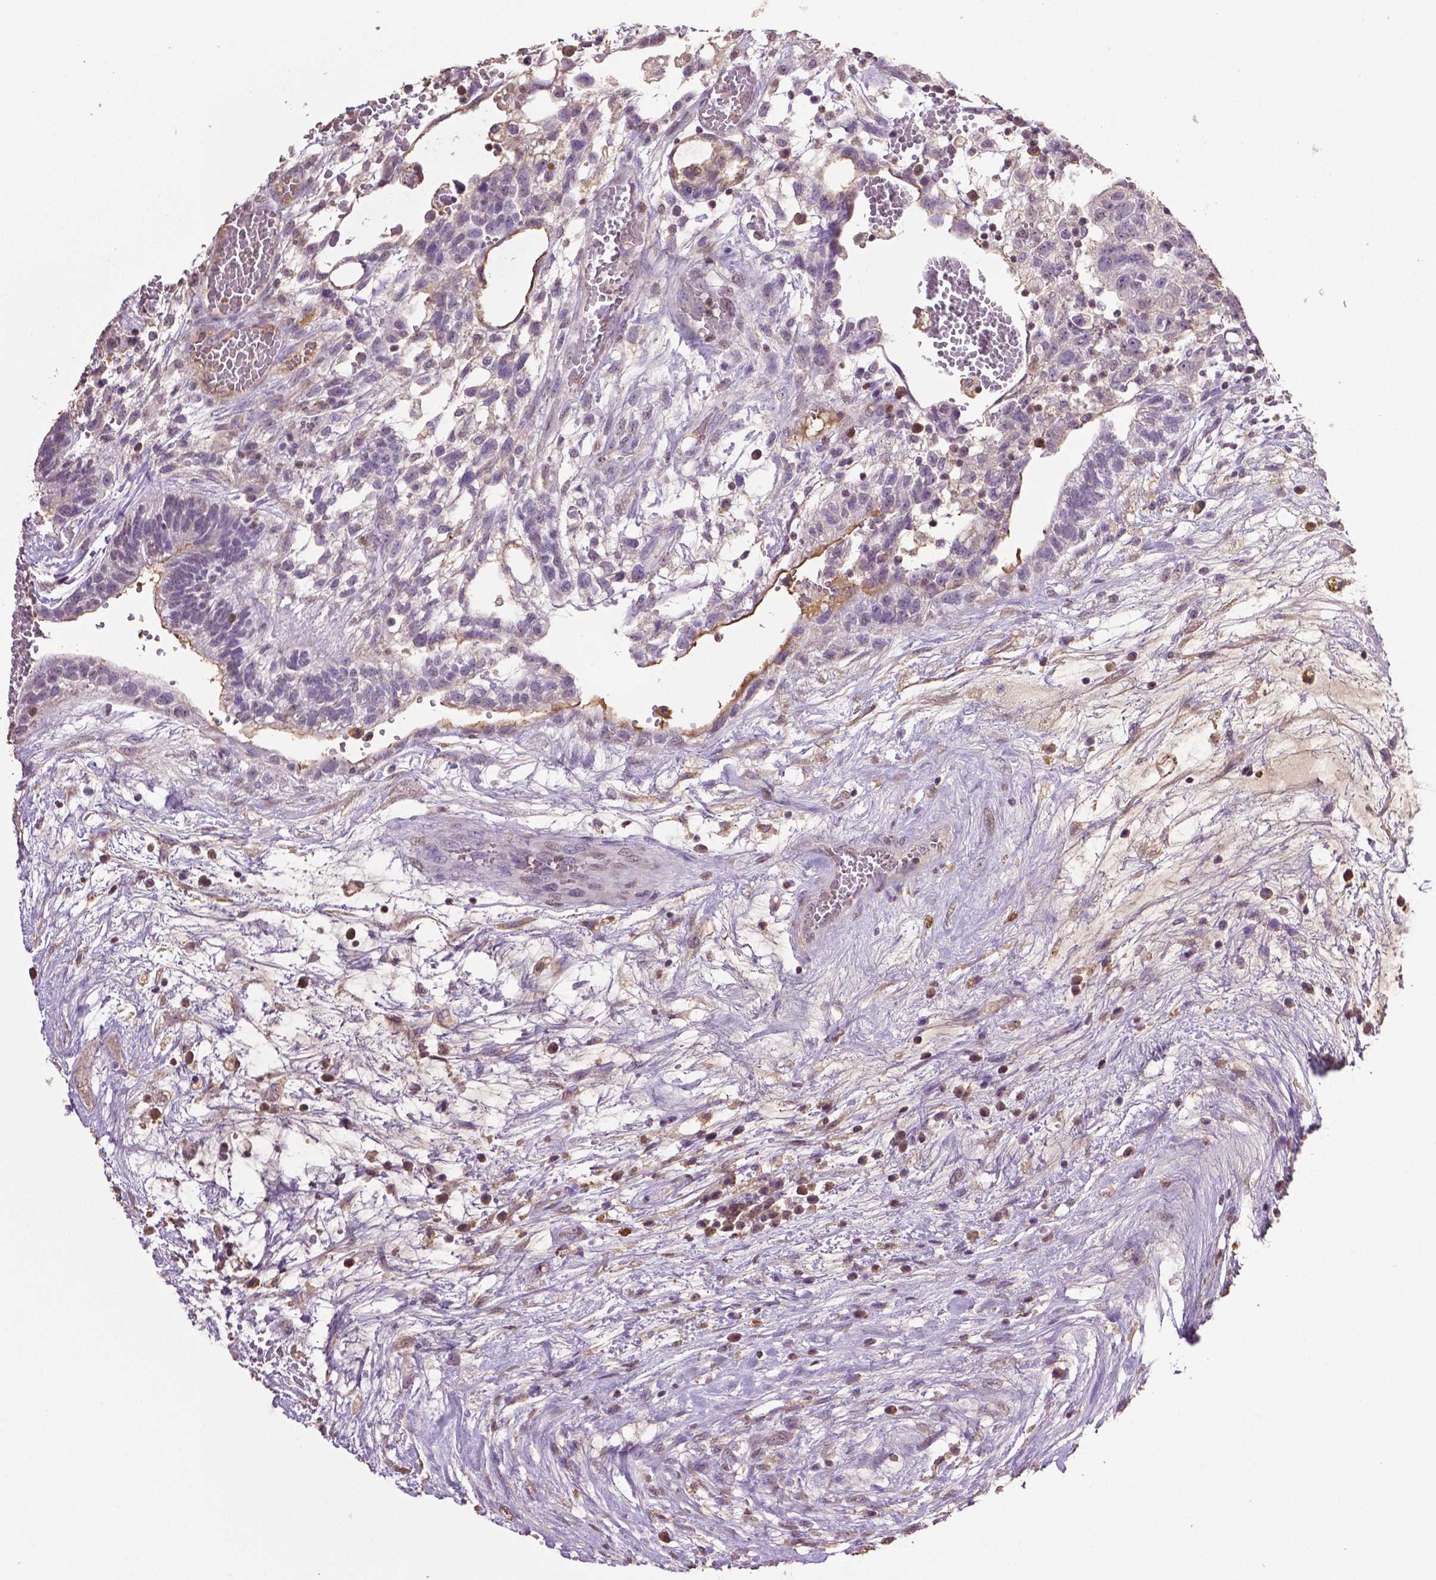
{"staining": {"intensity": "negative", "quantity": "none", "location": "none"}, "tissue": "testis cancer", "cell_type": "Tumor cells", "image_type": "cancer", "snomed": [{"axis": "morphology", "description": "Normal tissue, NOS"}, {"axis": "morphology", "description": "Carcinoma, Embryonal, NOS"}, {"axis": "topography", "description": "Testis"}], "caption": "High power microscopy photomicrograph of an IHC histopathology image of testis cancer, revealing no significant staining in tumor cells. The staining was performed using DAB (3,3'-diaminobenzidine) to visualize the protein expression in brown, while the nuclei were stained in blue with hematoxylin (Magnification: 20x).", "gene": "RUNX3", "patient": {"sex": "male", "age": 32}}